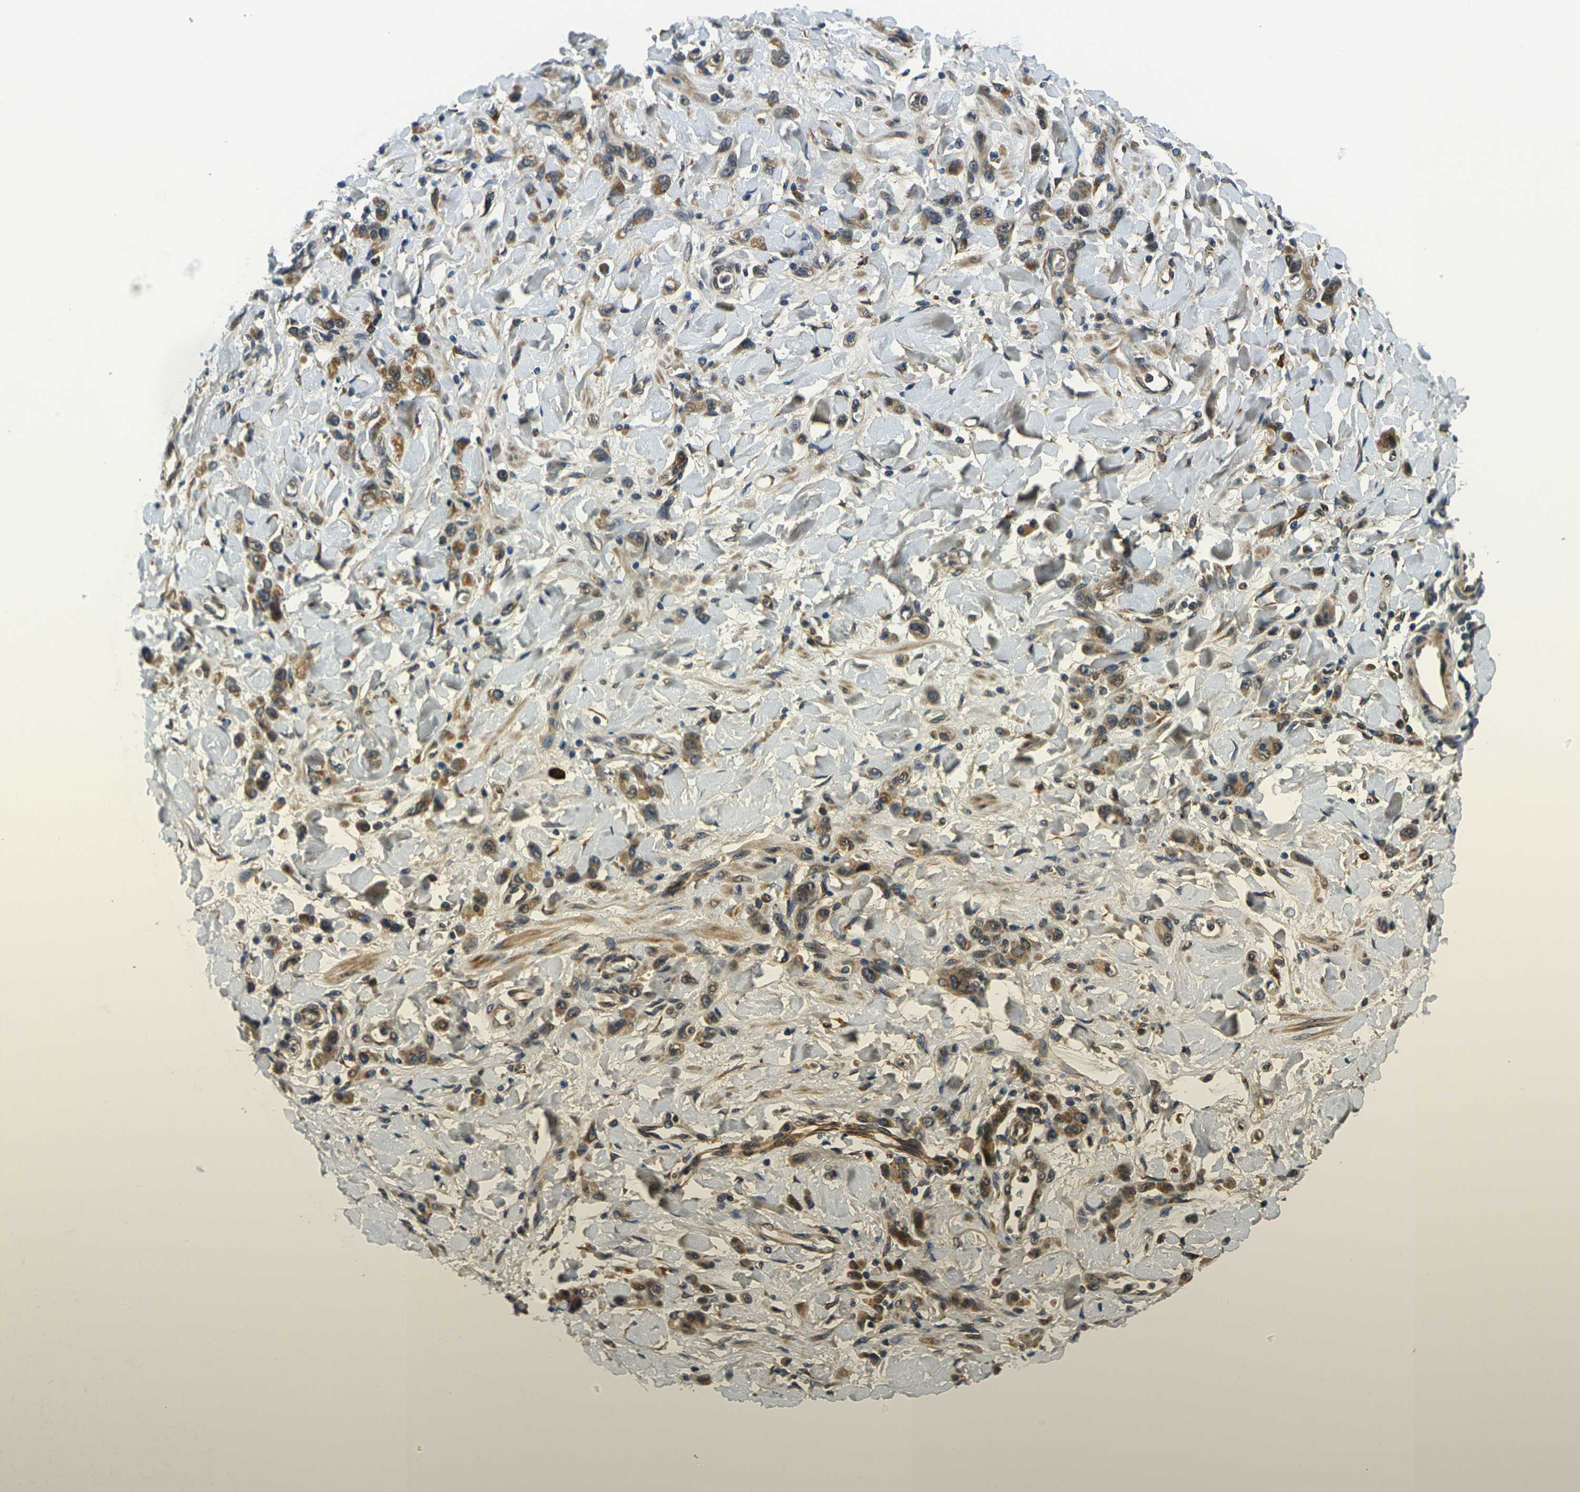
{"staining": {"intensity": "moderate", "quantity": ">75%", "location": "cytoplasmic/membranous"}, "tissue": "stomach cancer", "cell_type": "Tumor cells", "image_type": "cancer", "snomed": [{"axis": "morphology", "description": "Normal tissue, NOS"}, {"axis": "morphology", "description": "Adenocarcinoma, NOS"}, {"axis": "topography", "description": "Stomach"}], "caption": "Human stomach adenocarcinoma stained for a protein (brown) reveals moderate cytoplasmic/membranous positive positivity in about >75% of tumor cells.", "gene": "FUT11", "patient": {"sex": "male", "age": 82}}